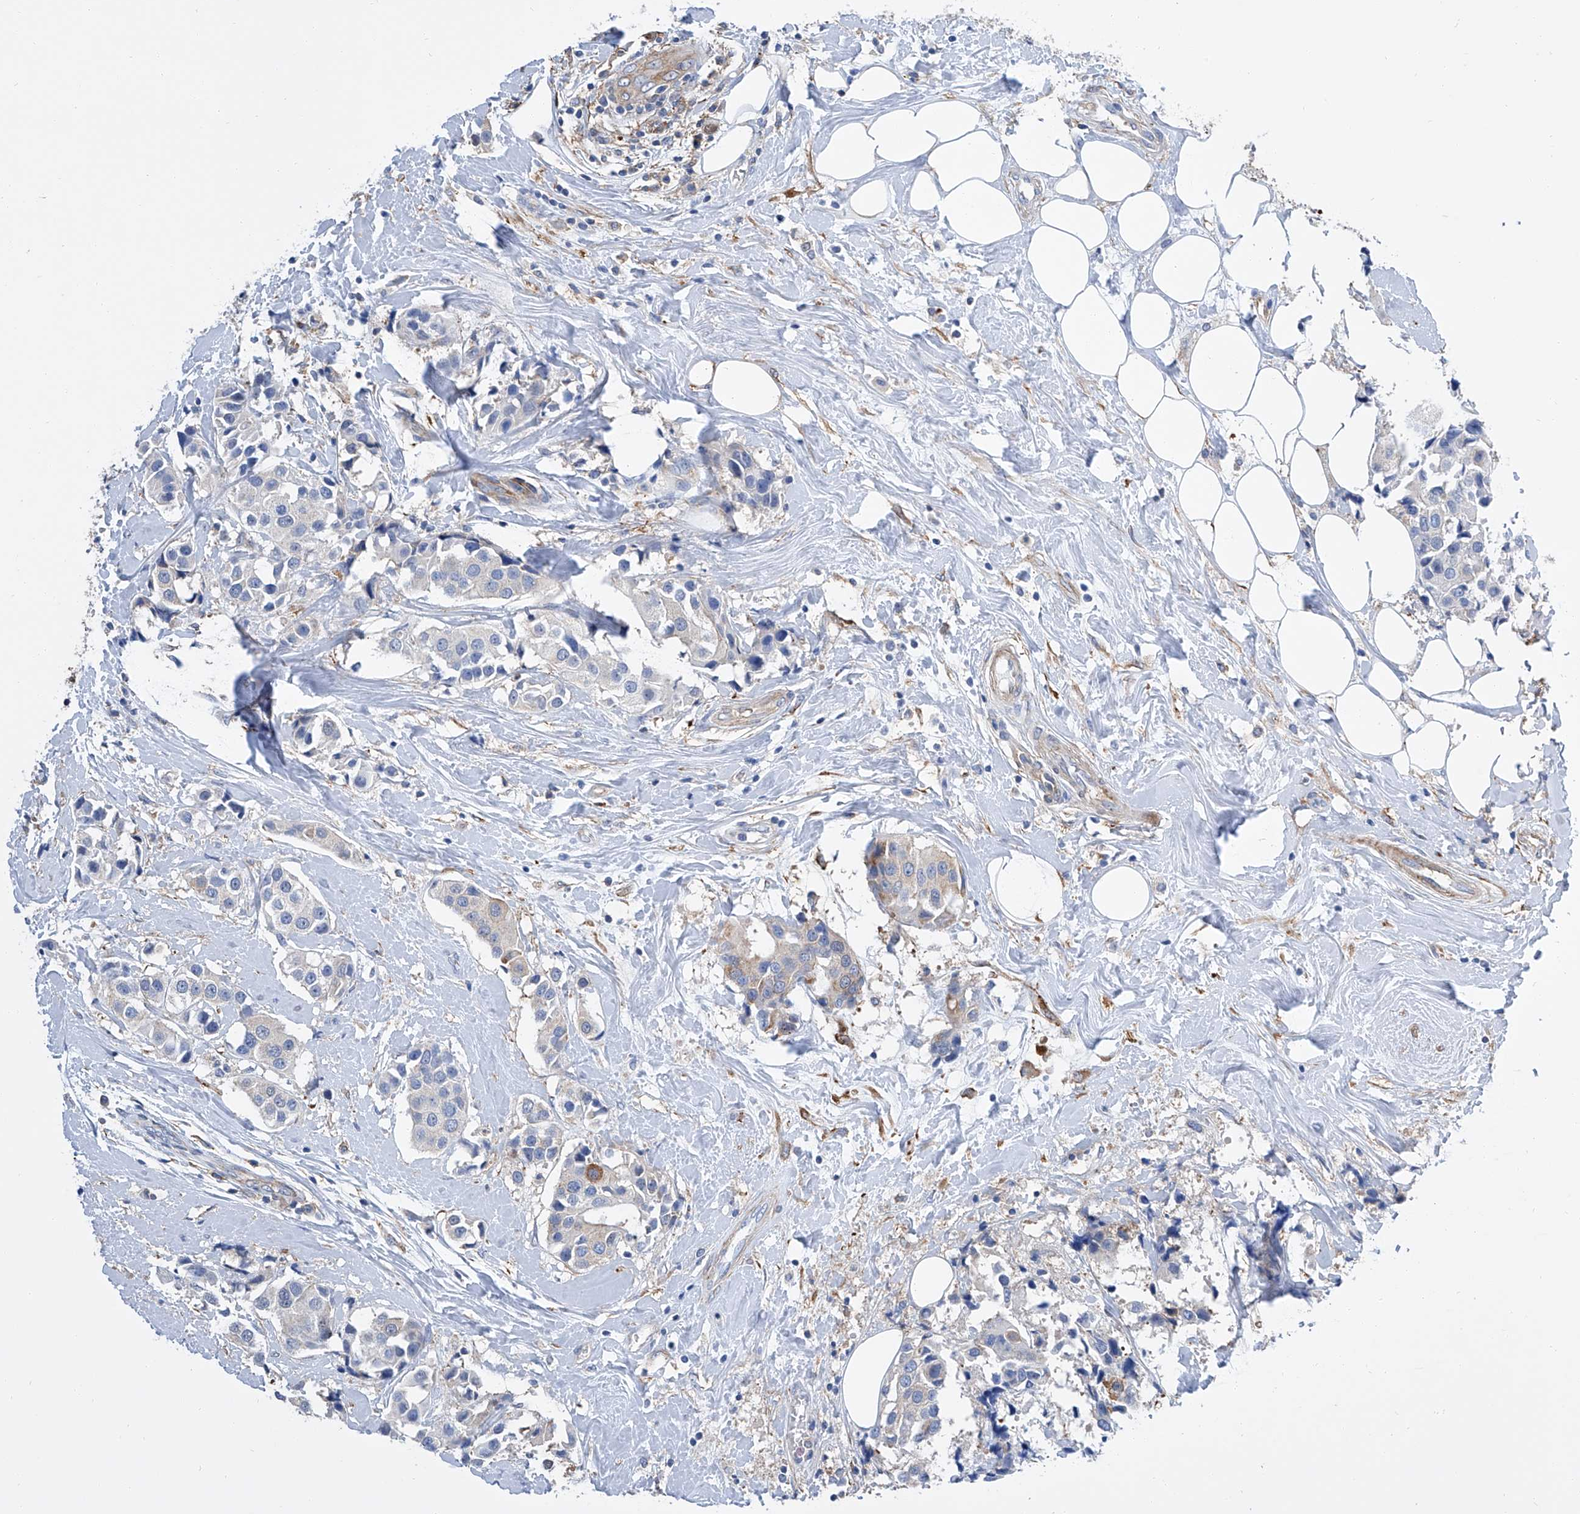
{"staining": {"intensity": "weak", "quantity": "<25%", "location": "cytoplasmic/membranous"}, "tissue": "breast cancer", "cell_type": "Tumor cells", "image_type": "cancer", "snomed": [{"axis": "morphology", "description": "Normal tissue, NOS"}, {"axis": "morphology", "description": "Duct carcinoma"}, {"axis": "topography", "description": "Breast"}], "caption": "A histopathology image of human infiltrating ductal carcinoma (breast) is negative for staining in tumor cells.", "gene": "GPT", "patient": {"sex": "female", "age": 39}}